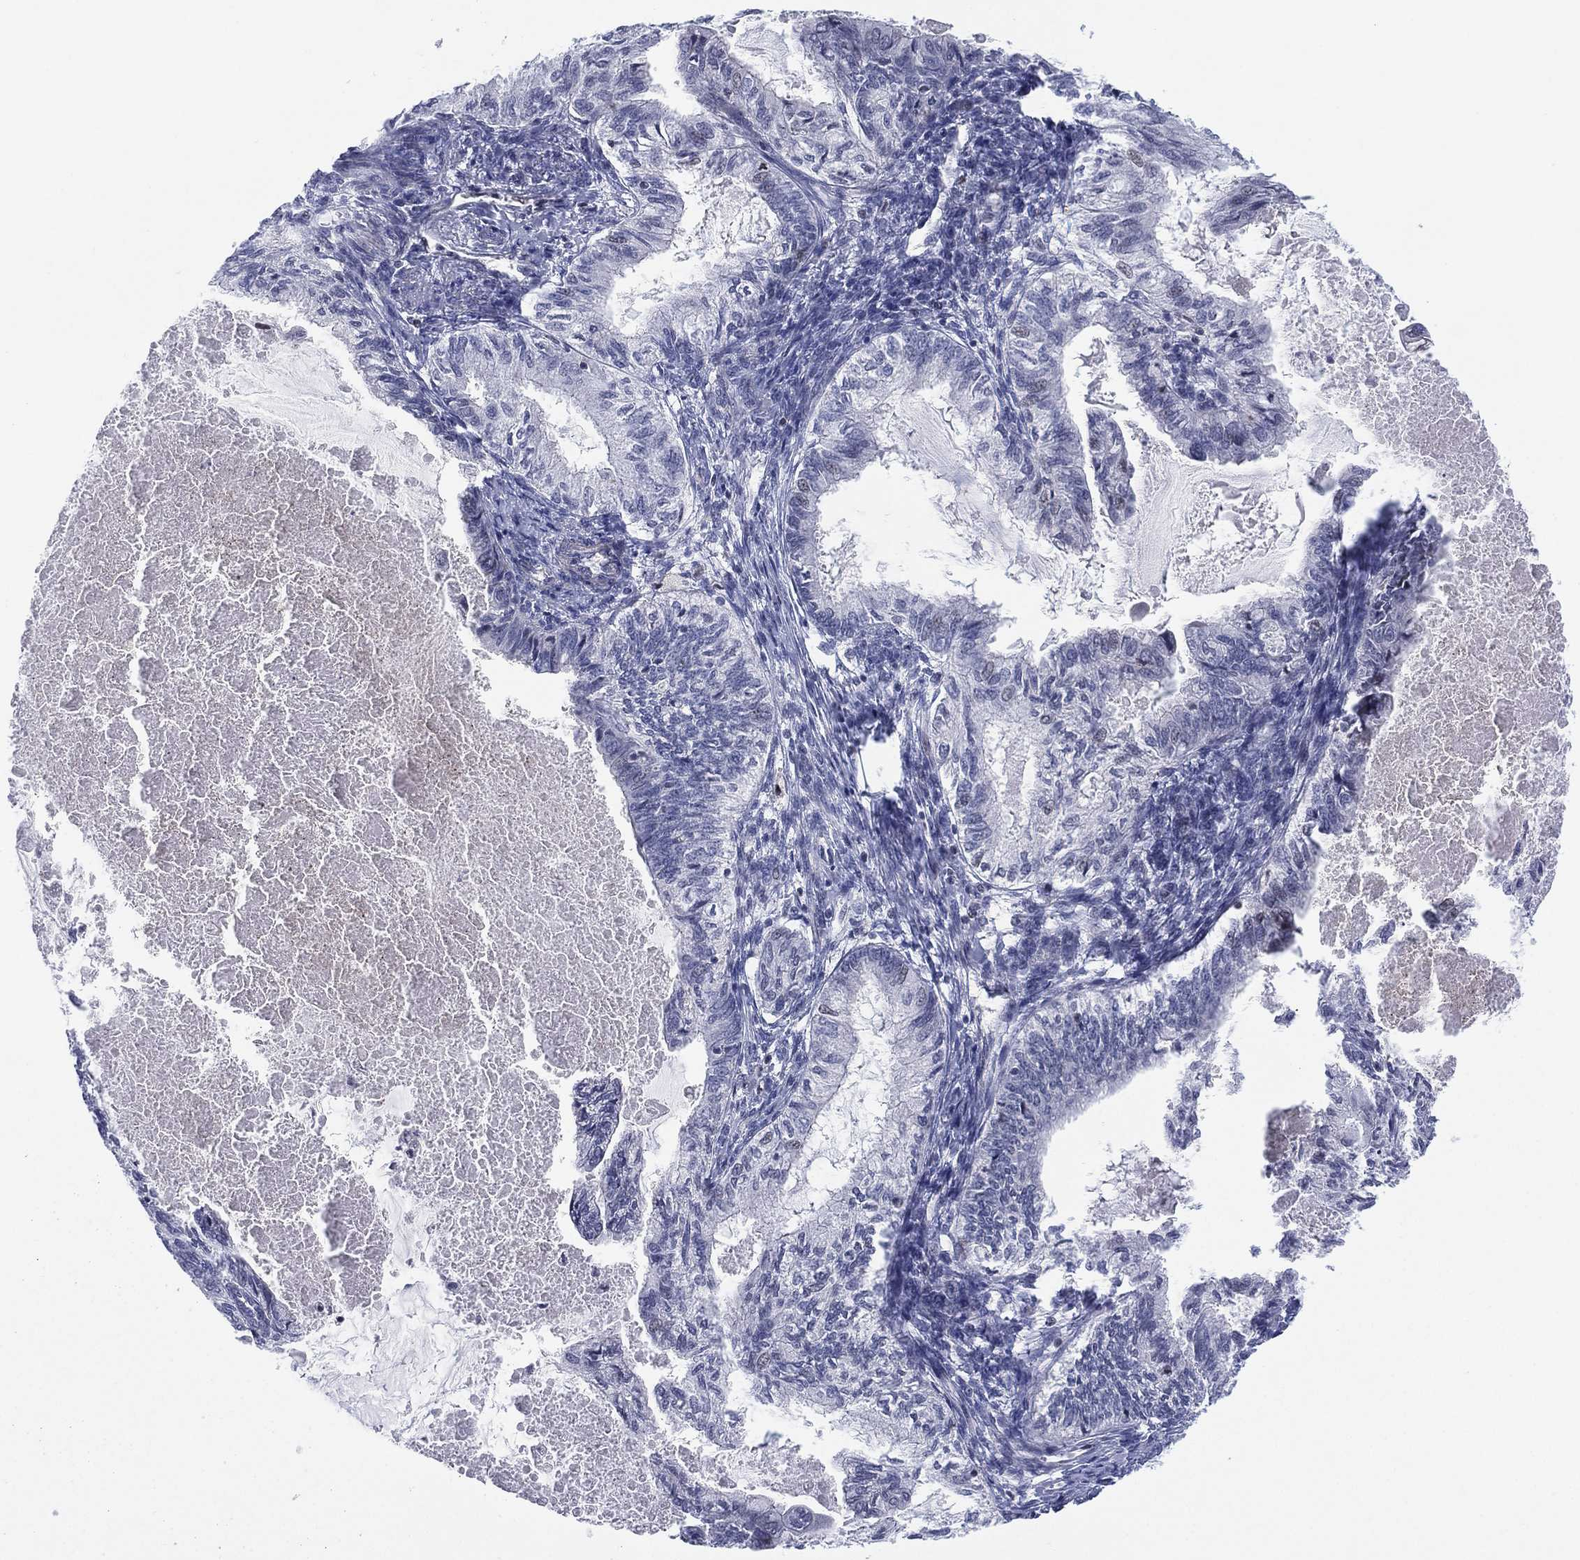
{"staining": {"intensity": "negative", "quantity": "none", "location": "none"}, "tissue": "endometrial cancer", "cell_type": "Tumor cells", "image_type": "cancer", "snomed": [{"axis": "morphology", "description": "Adenocarcinoma, NOS"}, {"axis": "topography", "description": "Endometrium"}], "caption": "High power microscopy photomicrograph of an immunohistochemistry photomicrograph of endometrial cancer (adenocarcinoma), revealing no significant expression in tumor cells.", "gene": "SLC4A4", "patient": {"sex": "female", "age": 86}}